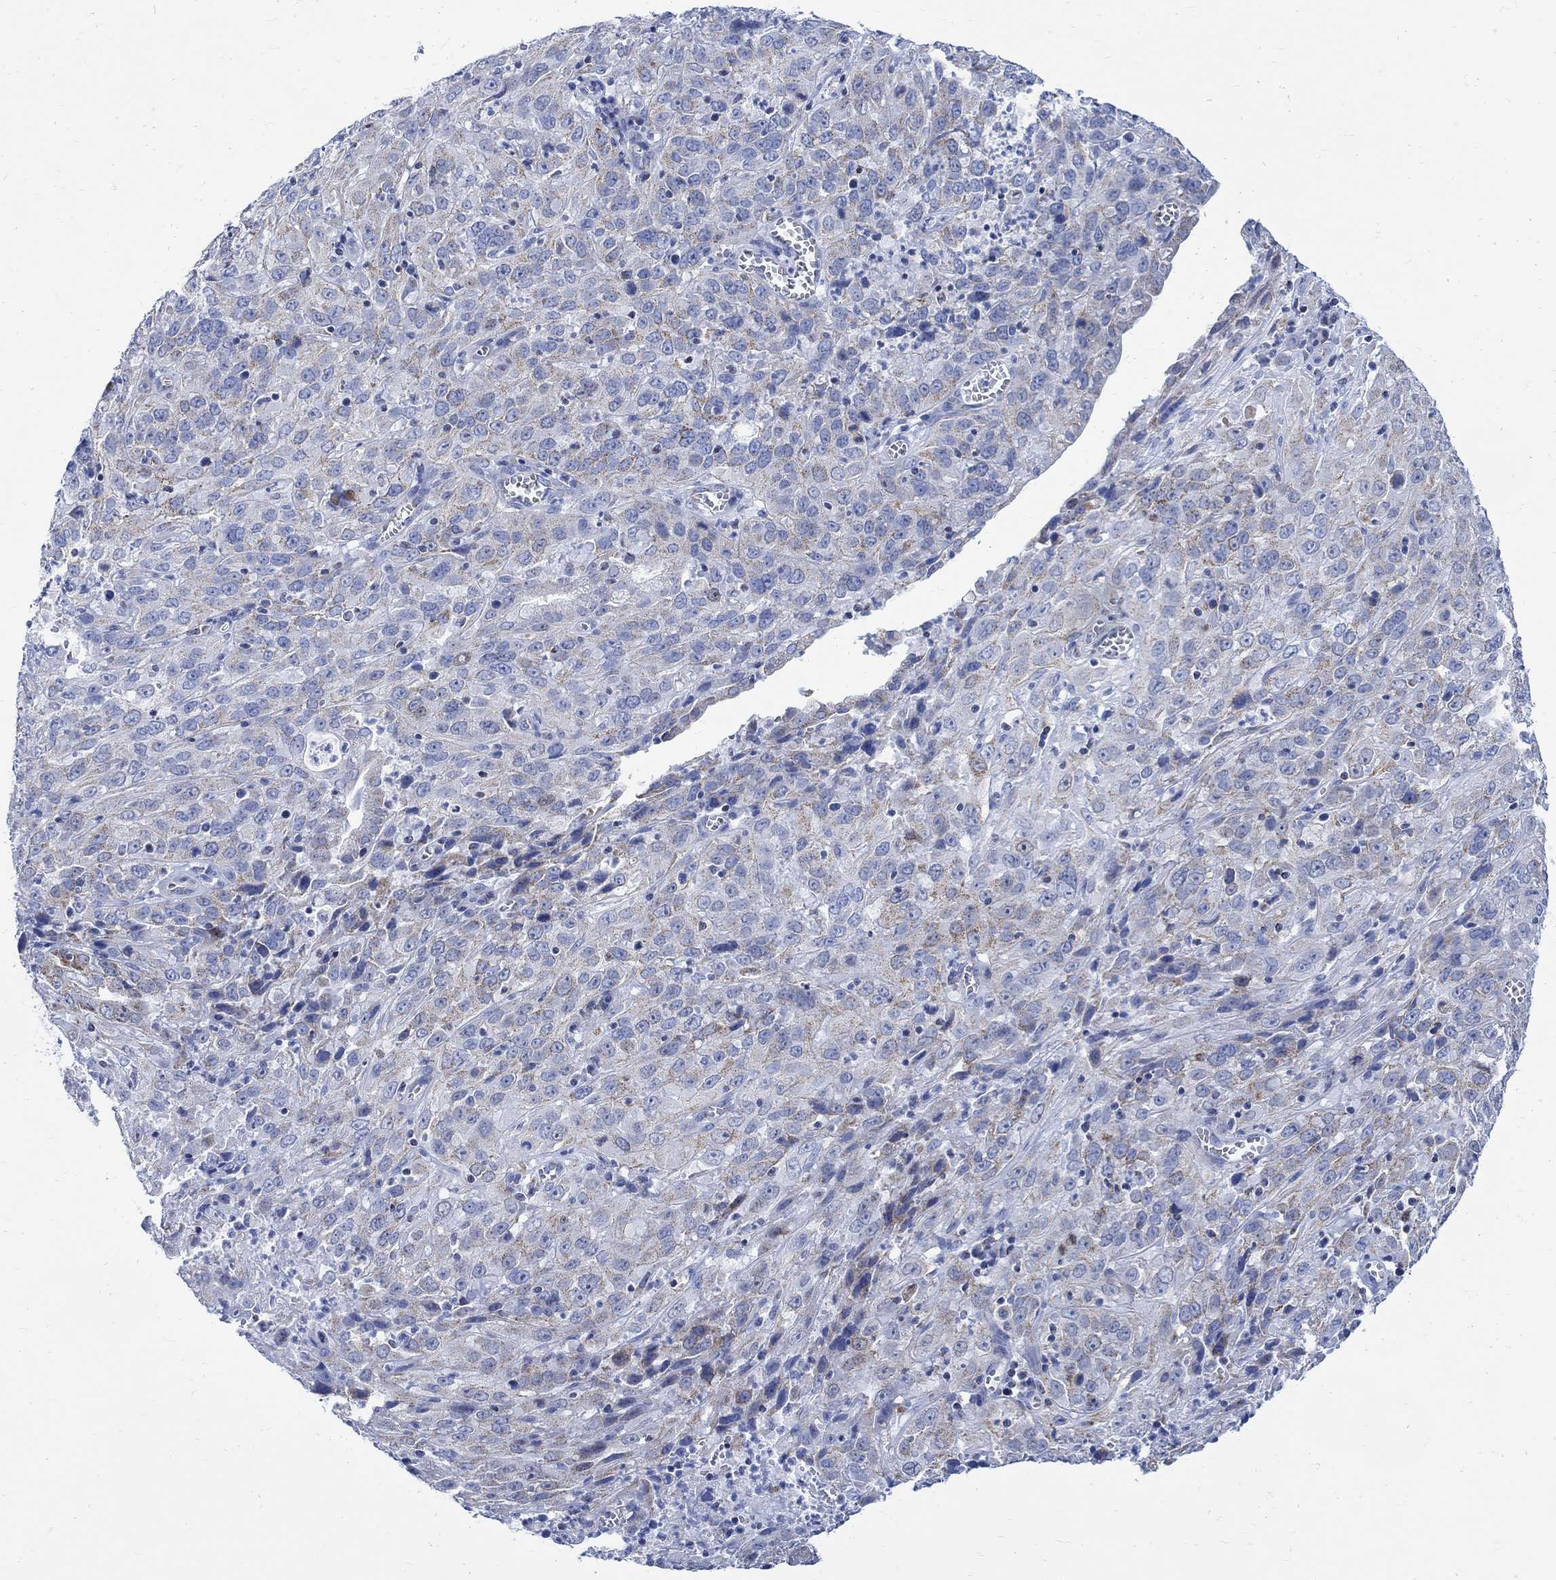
{"staining": {"intensity": "weak", "quantity": "25%-75%", "location": "cytoplasmic/membranous"}, "tissue": "cervical cancer", "cell_type": "Tumor cells", "image_type": "cancer", "snomed": [{"axis": "morphology", "description": "Squamous cell carcinoma, NOS"}, {"axis": "topography", "description": "Cervix"}], "caption": "Protein expression analysis of squamous cell carcinoma (cervical) demonstrates weak cytoplasmic/membranous staining in approximately 25%-75% of tumor cells. The protein of interest is stained brown, and the nuclei are stained in blue (DAB (3,3'-diaminobenzidine) IHC with brightfield microscopy, high magnification).", "gene": "CPLX2", "patient": {"sex": "female", "age": 32}}